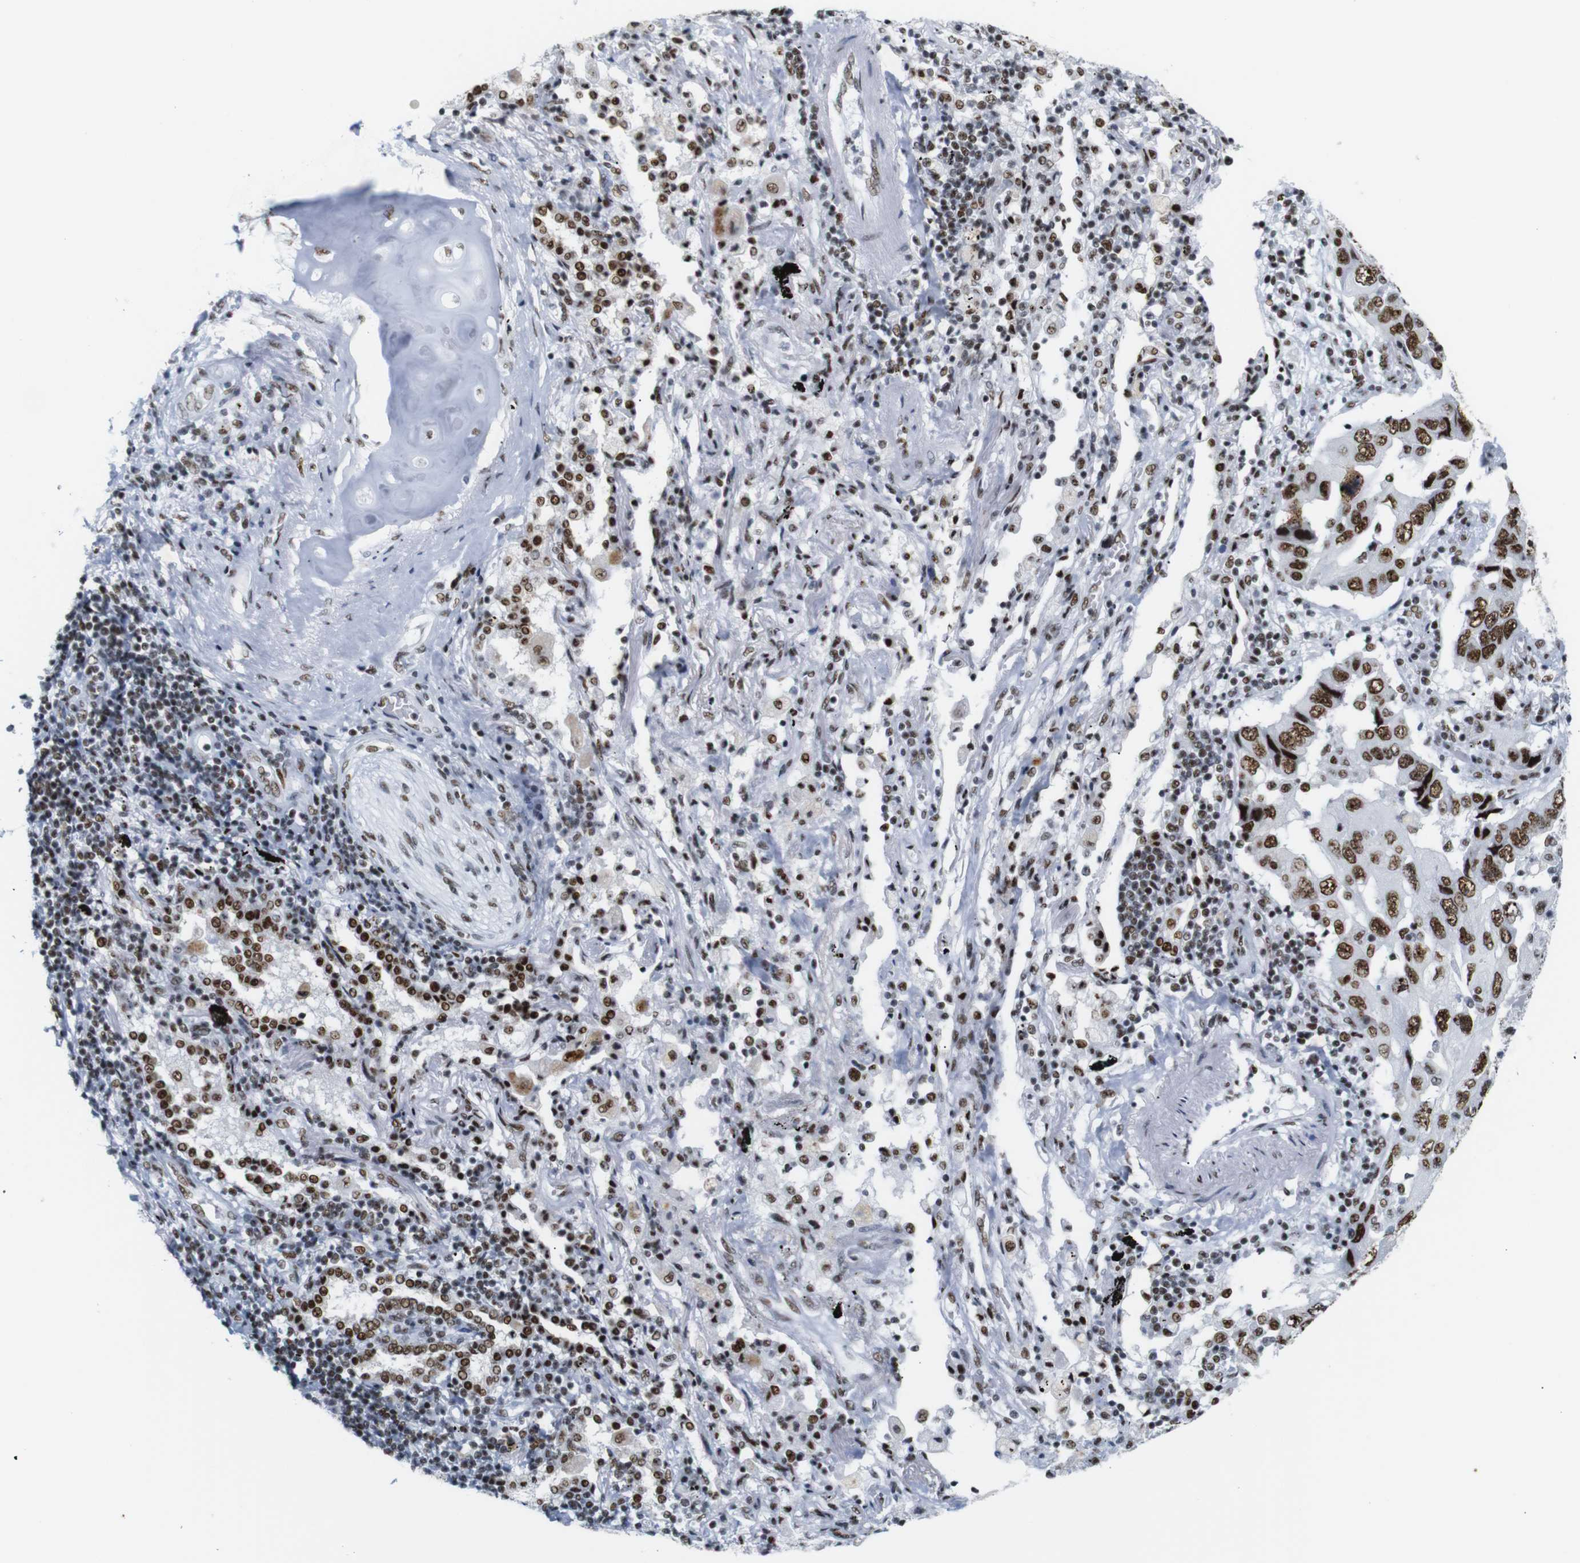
{"staining": {"intensity": "strong", "quantity": ">75%", "location": "nuclear"}, "tissue": "lung cancer", "cell_type": "Tumor cells", "image_type": "cancer", "snomed": [{"axis": "morphology", "description": "Adenocarcinoma, NOS"}, {"axis": "topography", "description": "Lung"}], "caption": "This photomicrograph demonstrates immunohistochemistry staining of human lung adenocarcinoma, with high strong nuclear positivity in about >75% of tumor cells.", "gene": "TRA2B", "patient": {"sex": "female", "age": 65}}